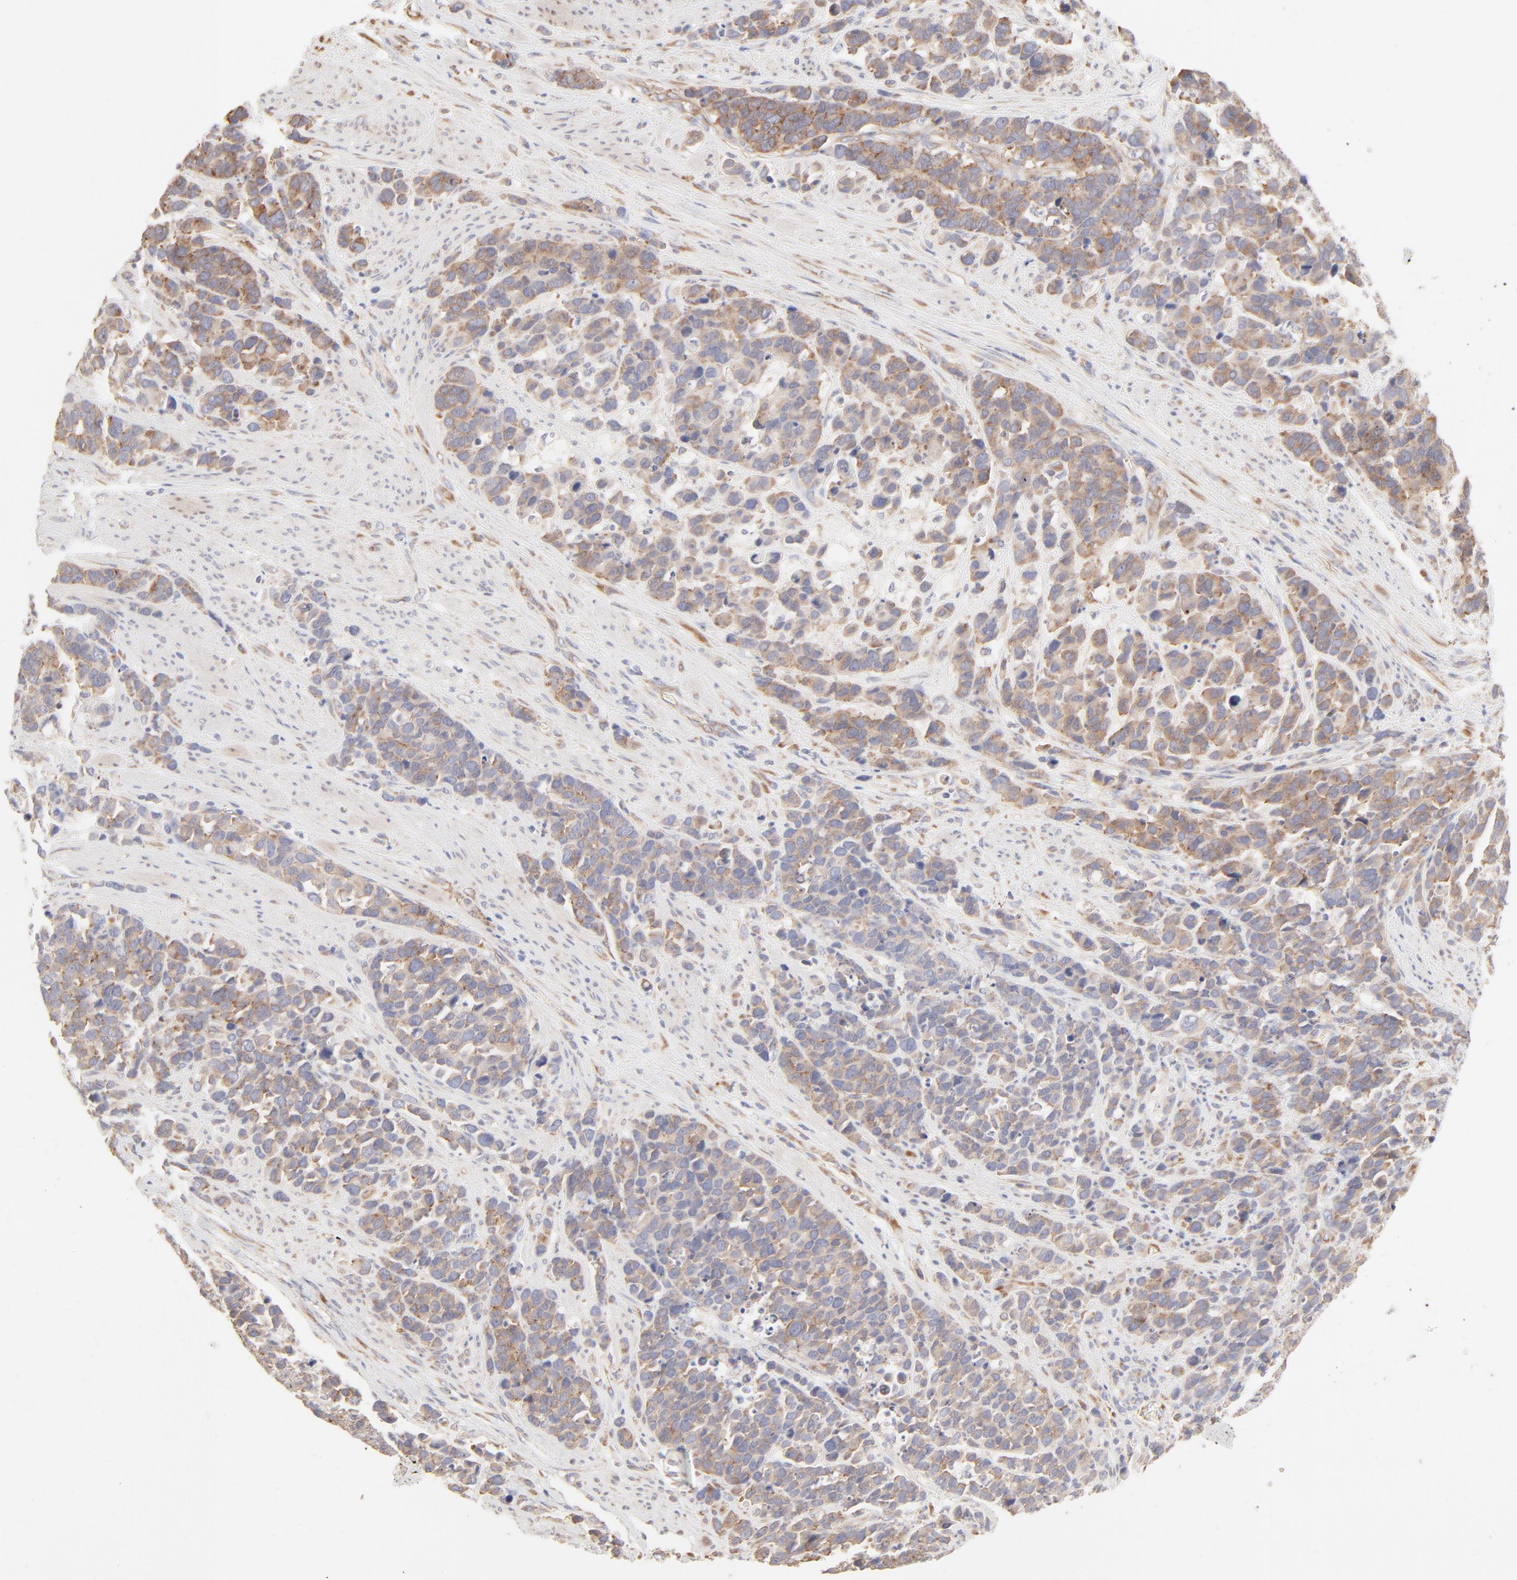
{"staining": {"intensity": "moderate", "quantity": ">75%", "location": "cytoplasmic/membranous"}, "tissue": "stomach cancer", "cell_type": "Tumor cells", "image_type": "cancer", "snomed": [{"axis": "morphology", "description": "Adenocarcinoma, NOS"}, {"axis": "topography", "description": "Stomach, upper"}], "caption": "Immunohistochemistry (IHC) staining of adenocarcinoma (stomach), which demonstrates medium levels of moderate cytoplasmic/membranous staining in approximately >75% of tumor cells indicating moderate cytoplasmic/membranous protein staining. The staining was performed using DAB (3,3'-diaminobenzidine) (brown) for protein detection and nuclei were counterstained in hematoxylin (blue).", "gene": "RPS21", "patient": {"sex": "male", "age": 71}}